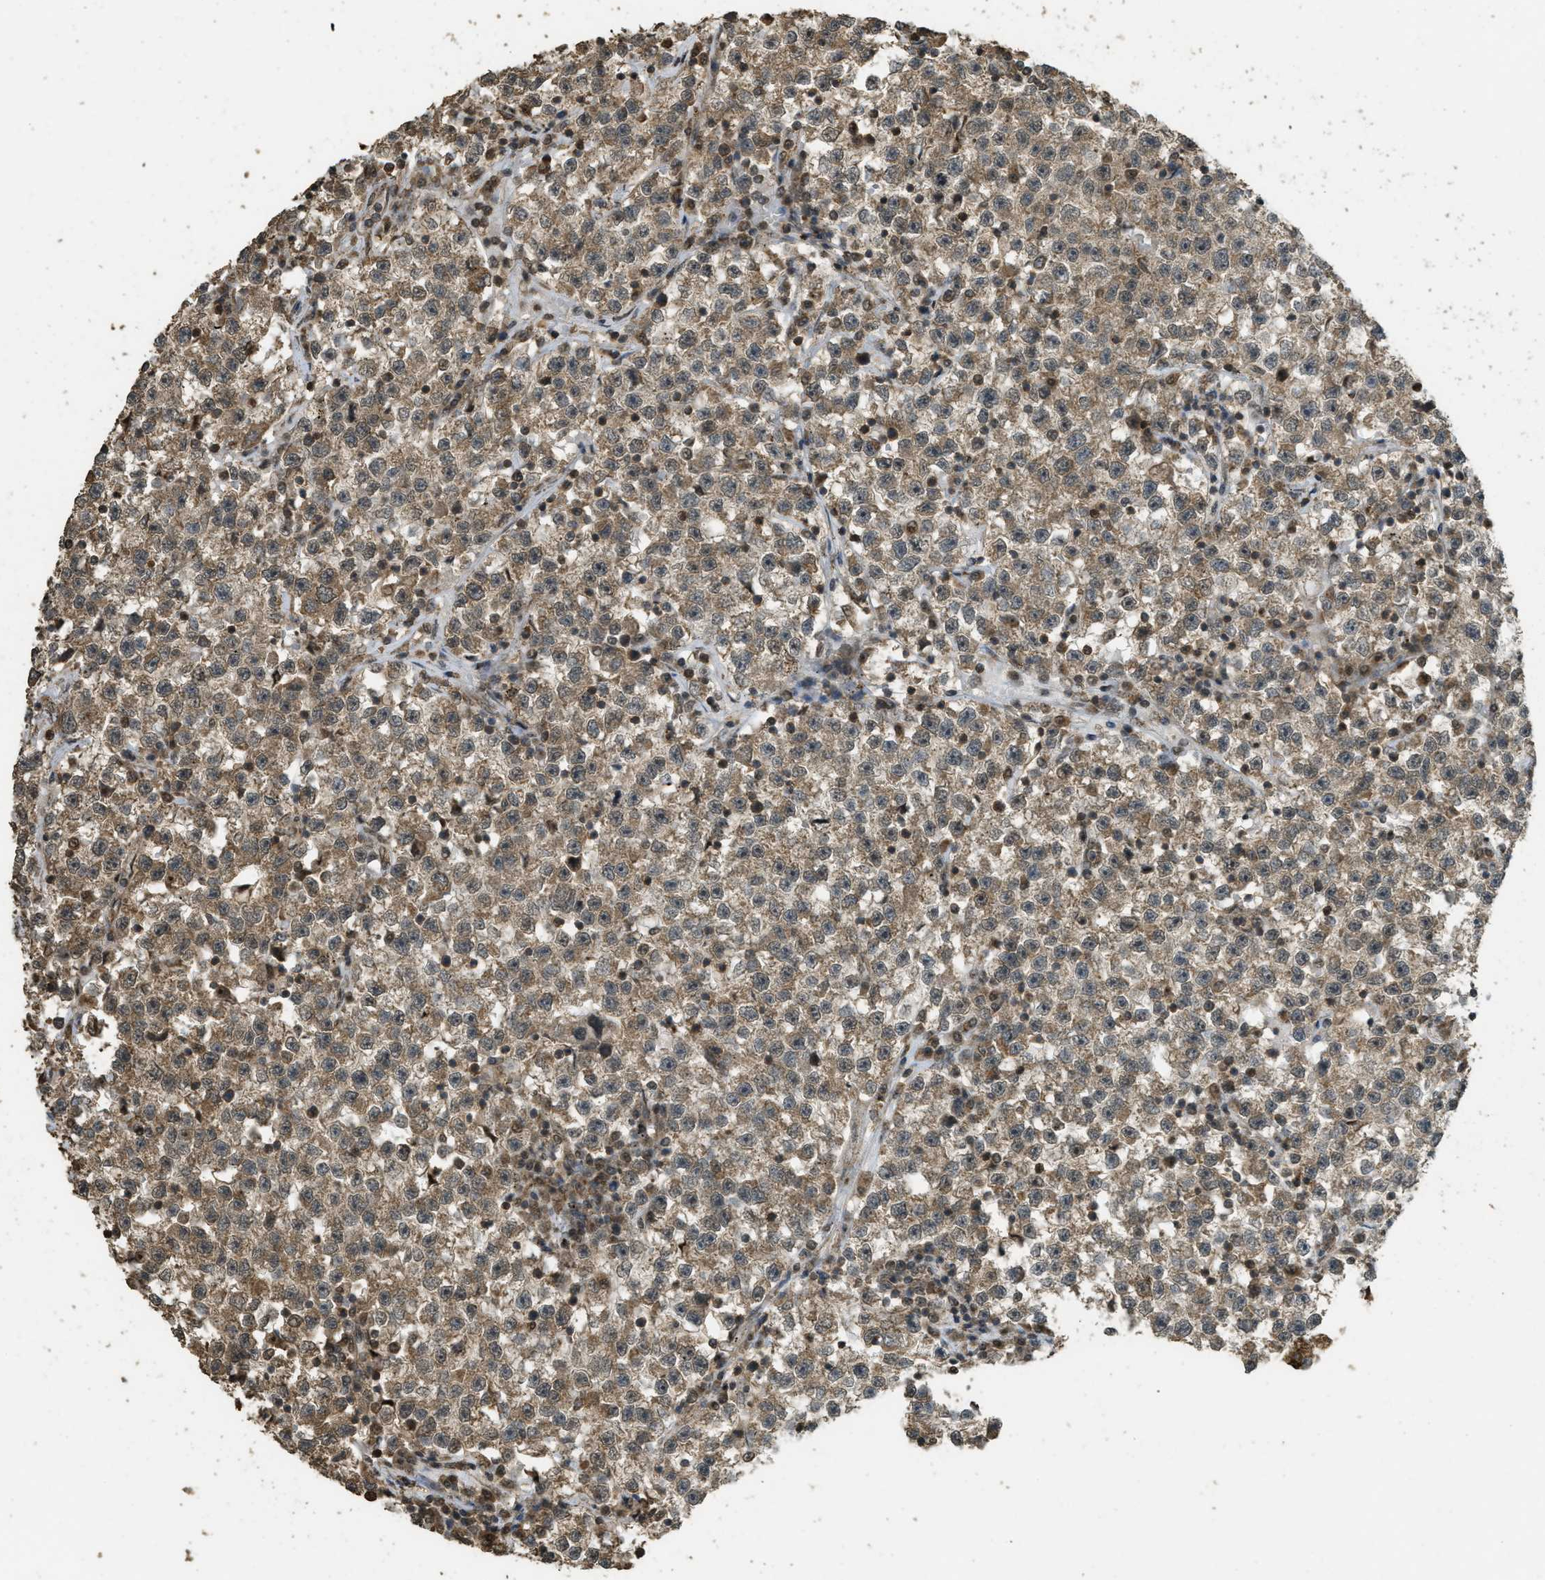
{"staining": {"intensity": "moderate", "quantity": ">75%", "location": "cytoplasmic/membranous"}, "tissue": "testis cancer", "cell_type": "Tumor cells", "image_type": "cancer", "snomed": [{"axis": "morphology", "description": "Seminoma, NOS"}, {"axis": "topography", "description": "Testis"}], "caption": "Immunohistochemical staining of human seminoma (testis) shows moderate cytoplasmic/membranous protein staining in approximately >75% of tumor cells. (DAB (3,3'-diaminobenzidine) IHC, brown staining for protein, blue staining for nuclei).", "gene": "CTPS1", "patient": {"sex": "male", "age": 22}}